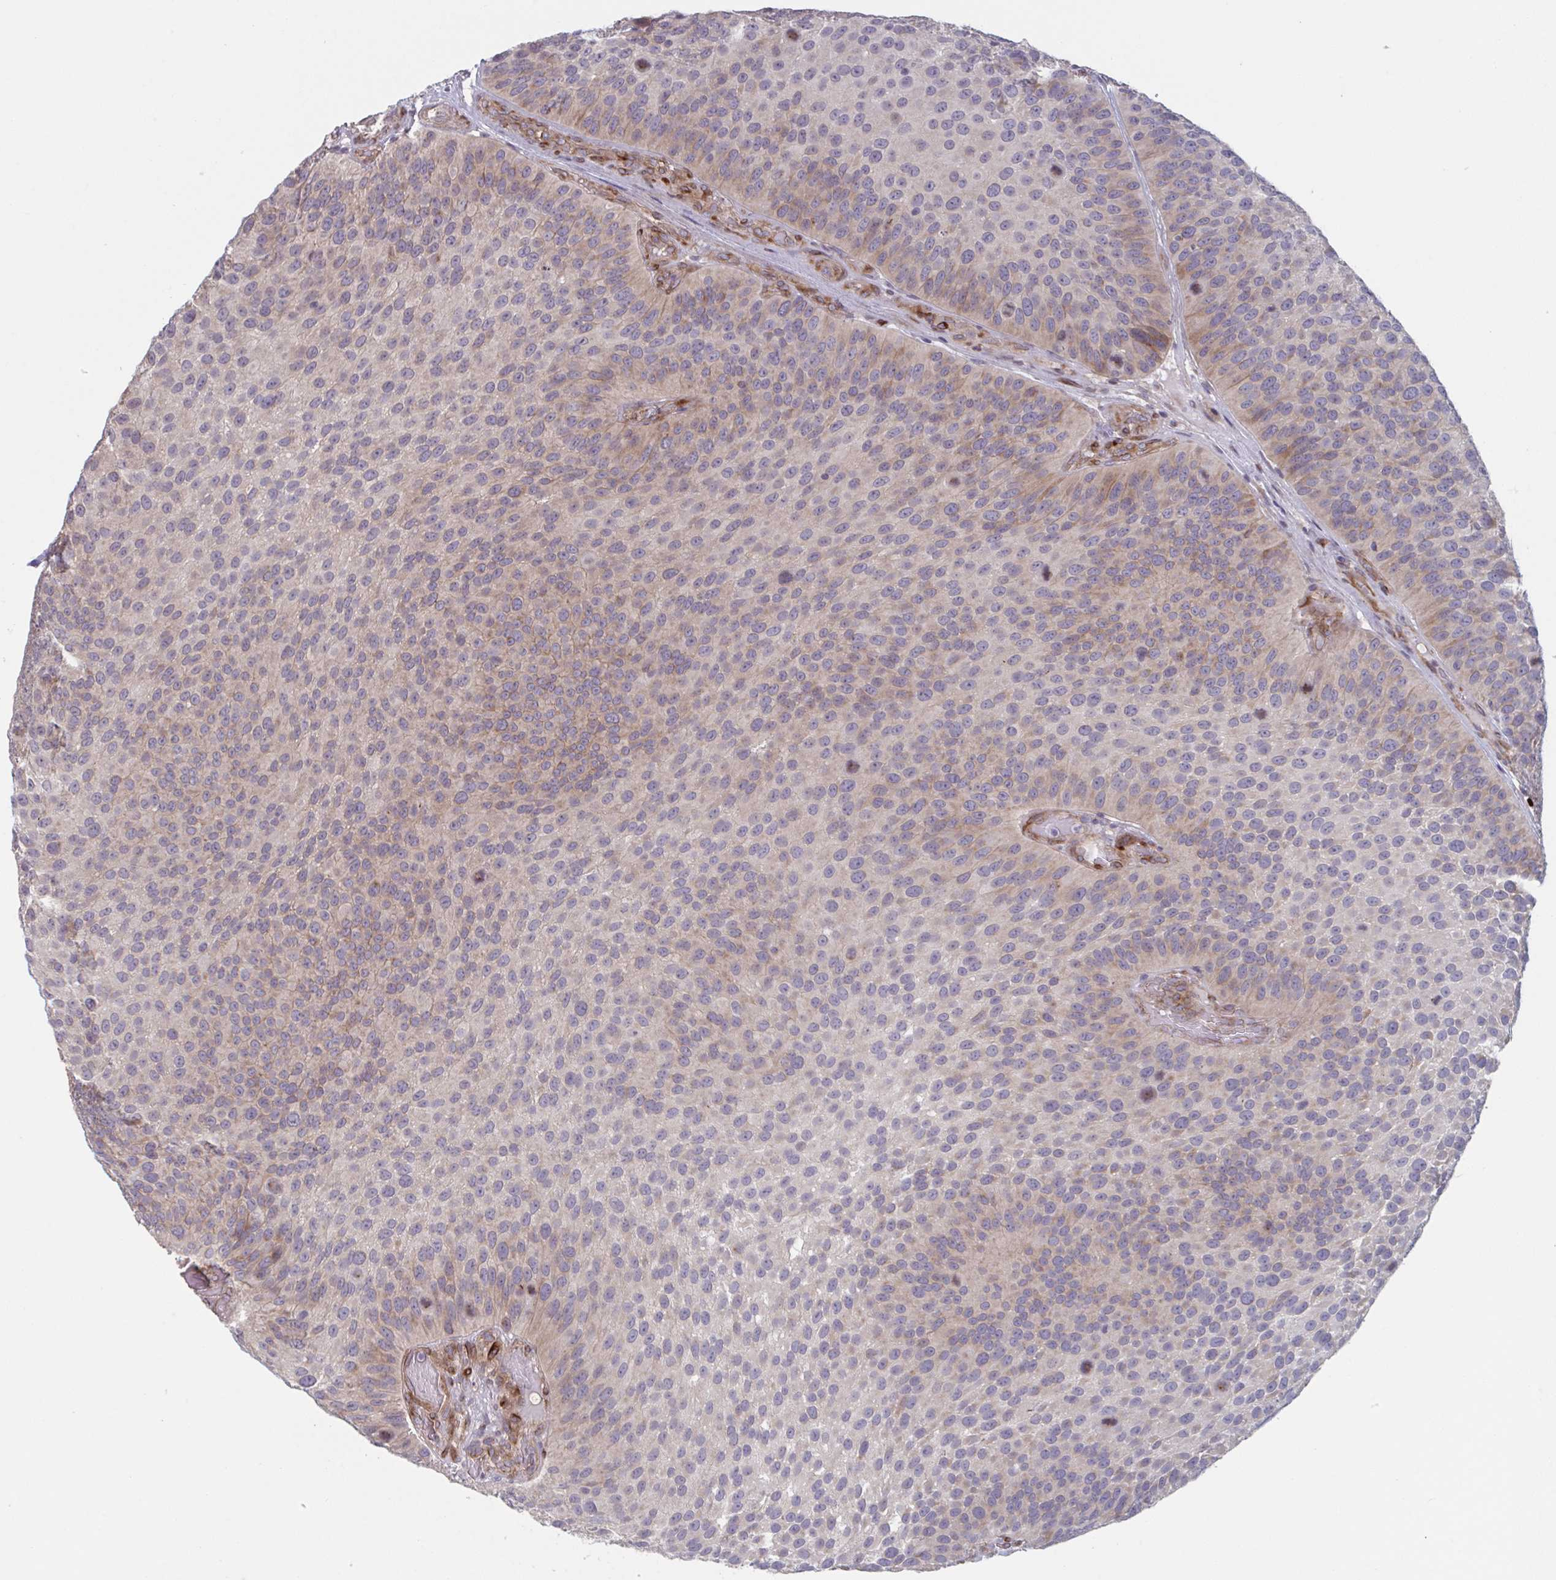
{"staining": {"intensity": "weak", "quantity": "25%-75%", "location": "cytoplasmic/membranous"}, "tissue": "urothelial cancer", "cell_type": "Tumor cells", "image_type": "cancer", "snomed": [{"axis": "morphology", "description": "Urothelial carcinoma, Low grade"}, {"axis": "topography", "description": "Urinary bladder"}], "caption": "IHC image of human urothelial carcinoma (low-grade) stained for a protein (brown), which shows low levels of weak cytoplasmic/membranous expression in approximately 25%-75% of tumor cells.", "gene": "TNFSF10", "patient": {"sex": "male", "age": 76}}